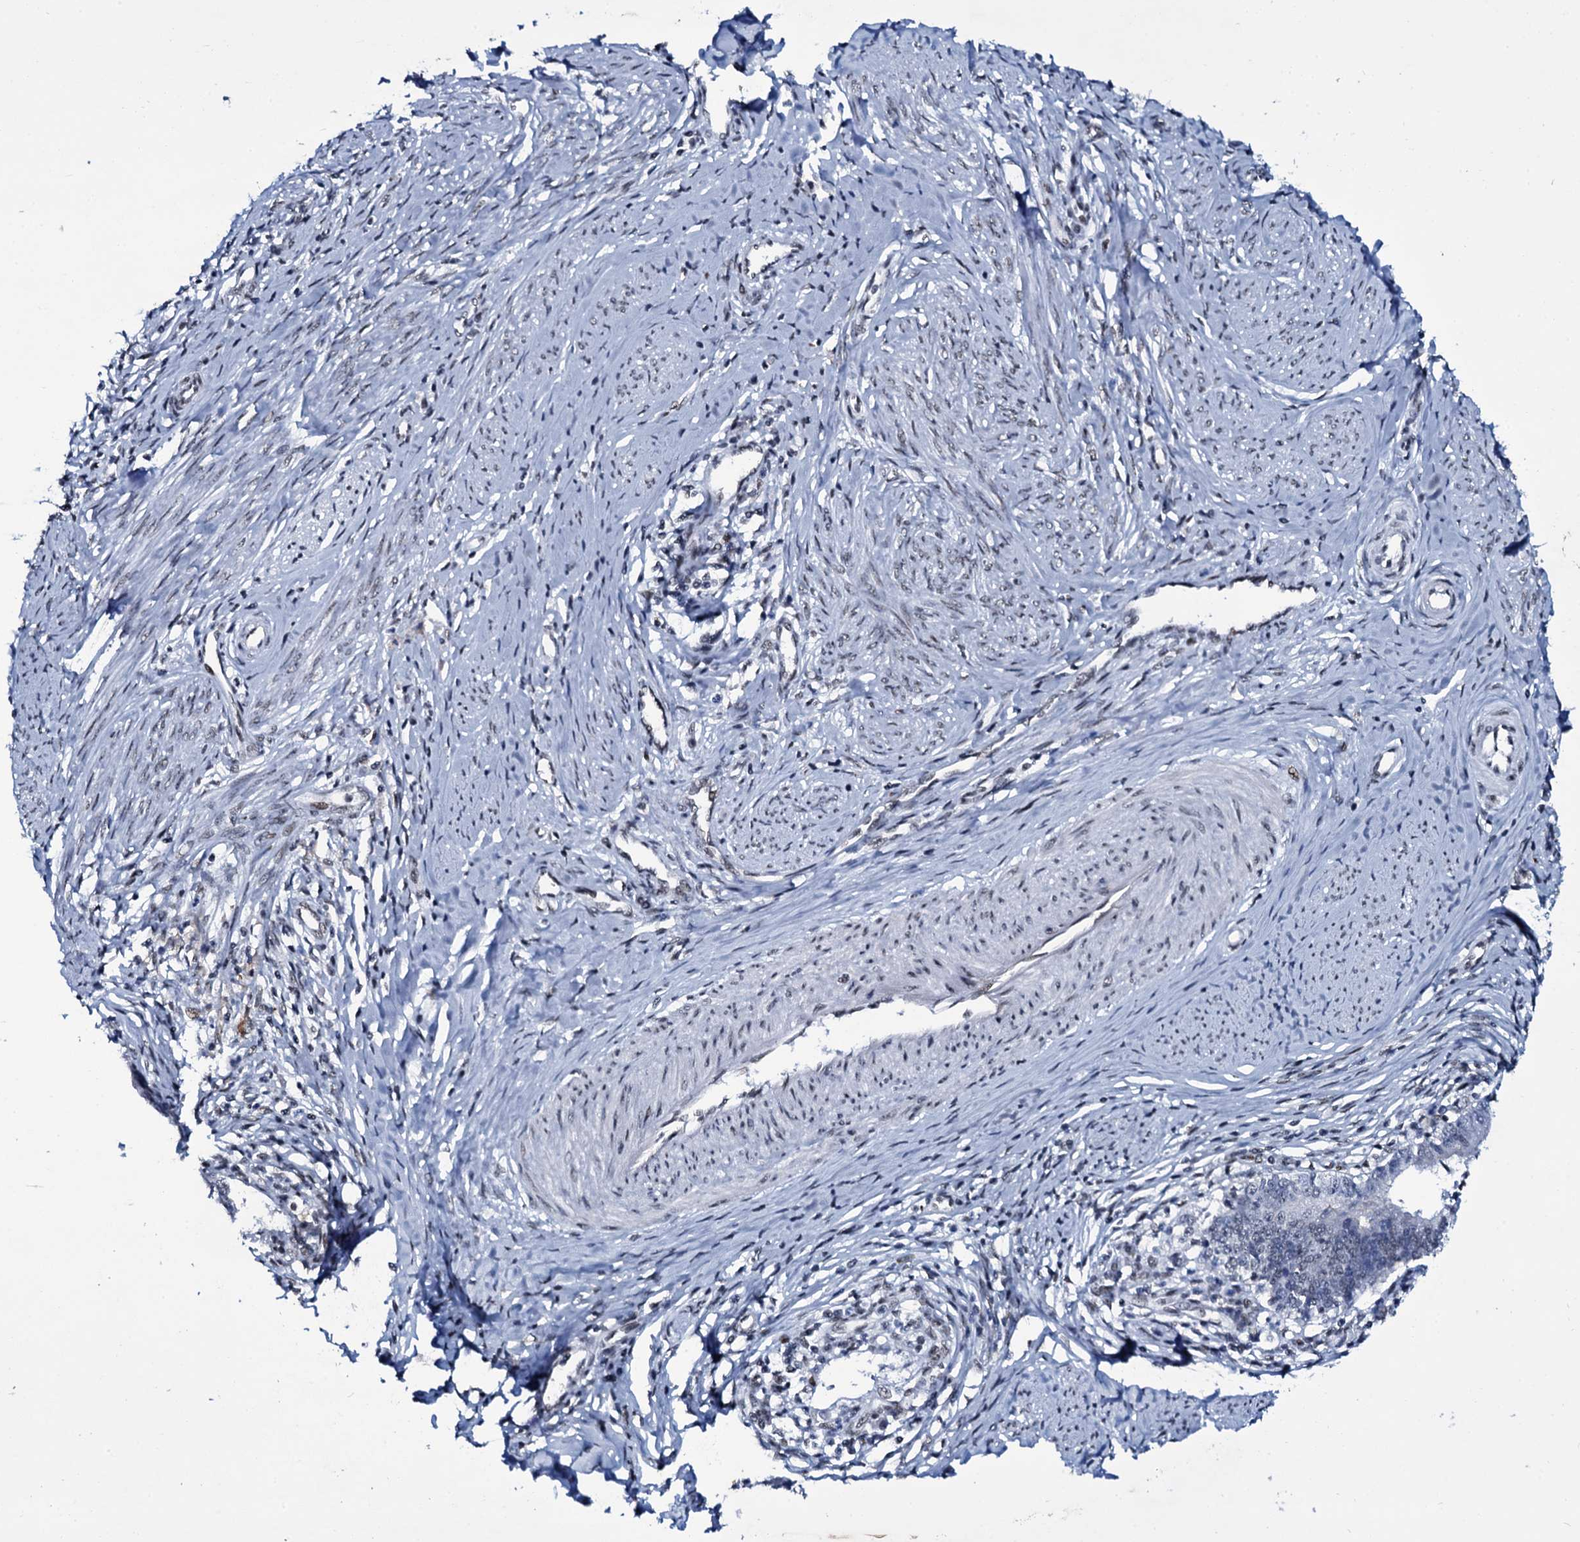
{"staining": {"intensity": "negative", "quantity": "none", "location": "none"}, "tissue": "cervical cancer", "cell_type": "Tumor cells", "image_type": "cancer", "snomed": [{"axis": "morphology", "description": "Adenocarcinoma, NOS"}, {"axis": "topography", "description": "Cervix"}], "caption": "The micrograph demonstrates no staining of tumor cells in cervical cancer.", "gene": "ZMIZ2", "patient": {"sex": "female", "age": 36}}